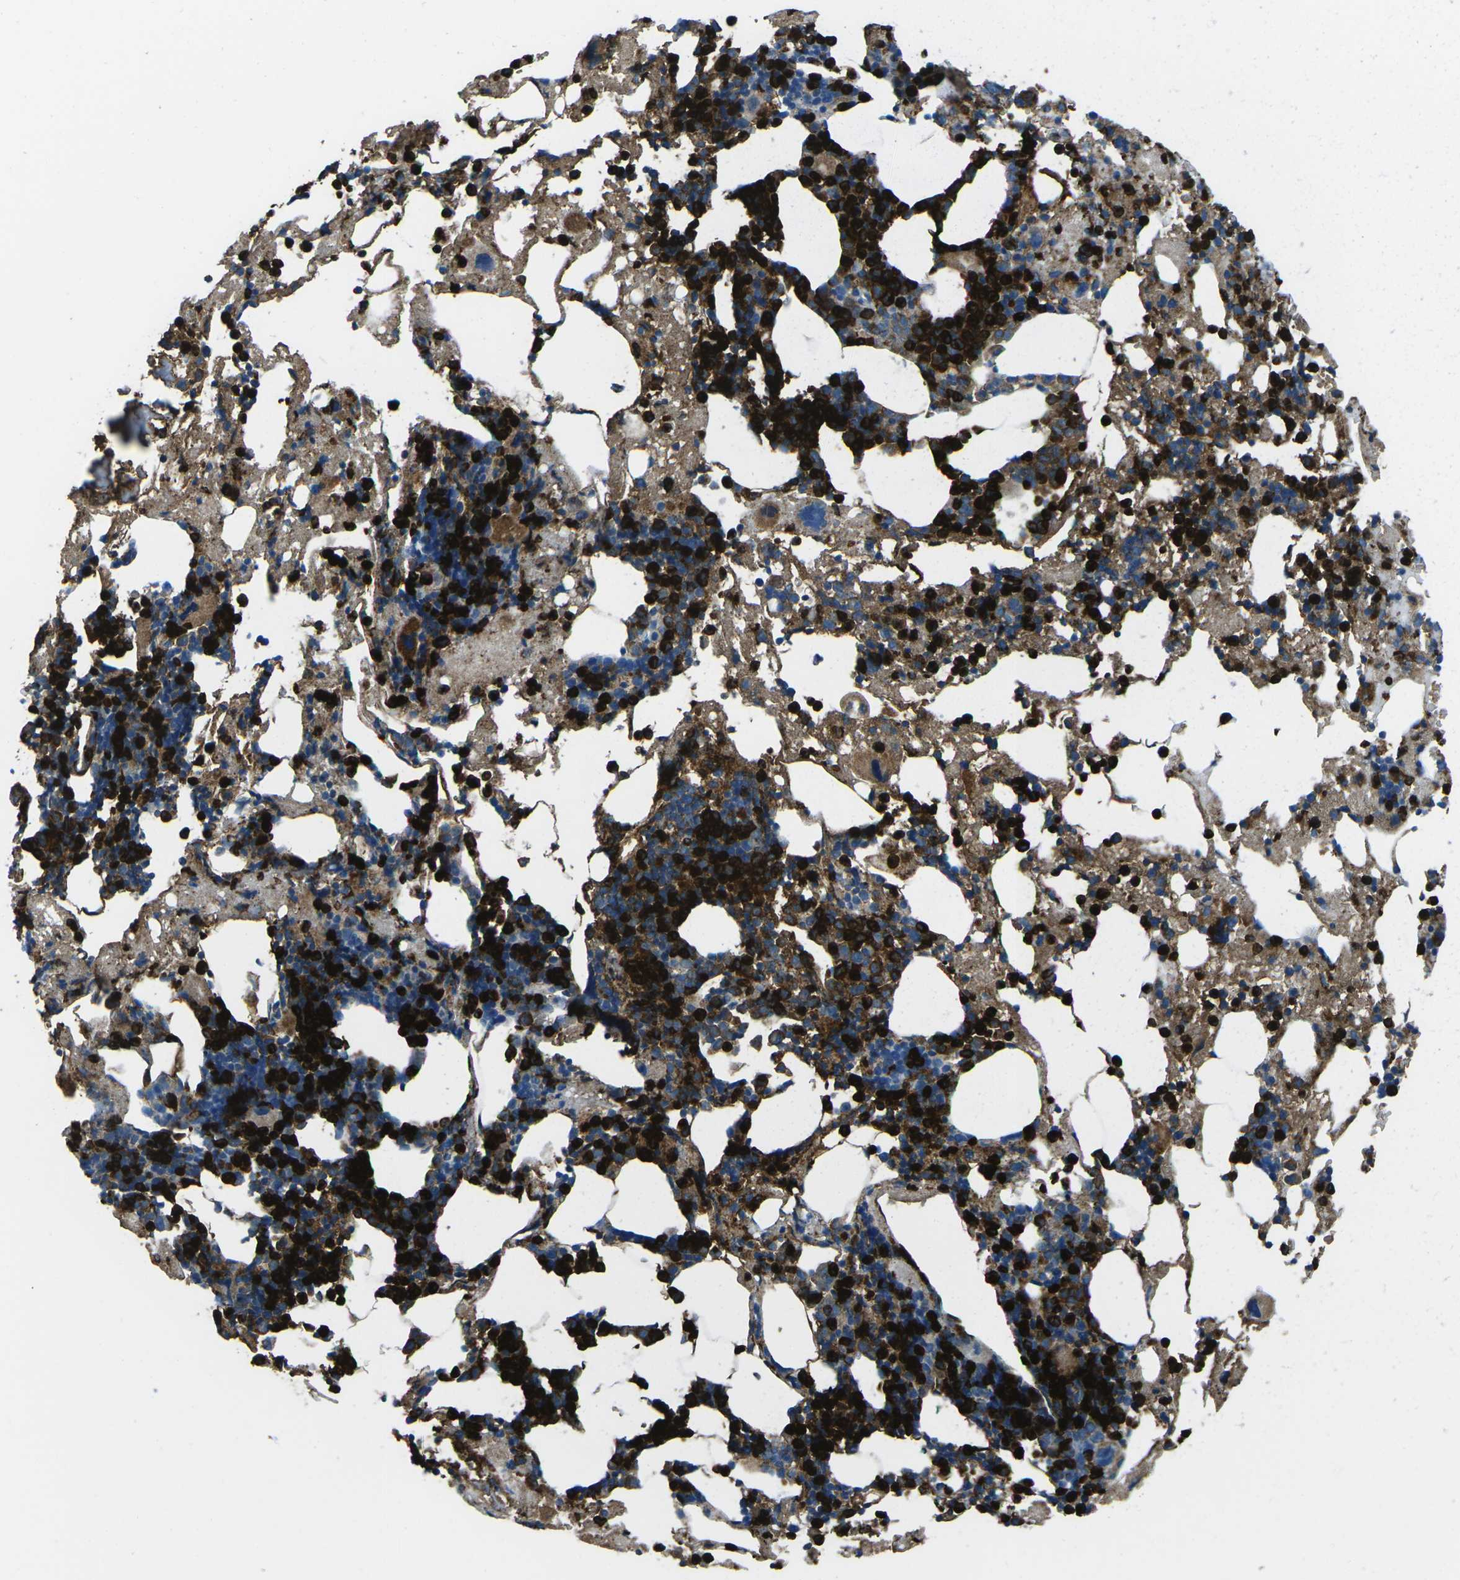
{"staining": {"intensity": "strong", "quantity": ">75%", "location": "cytoplasmic/membranous"}, "tissue": "bone marrow", "cell_type": "Hematopoietic cells", "image_type": "normal", "snomed": [{"axis": "morphology", "description": "Normal tissue, NOS"}, {"axis": "morphology", "description": "Inflammation, NOS"}, {"axis": "topography", "description": "Bone marrow"}], "caption": "DAB (3,3'-diaminobenzidine) immunohistochemical staining of unremarkable bone marrow displays strong cytoplasmic/membranous protein expression in about >75% of hematopoietic cells.", "gene": "FCN1", "patient": {"sex": "female", "age": 64}}